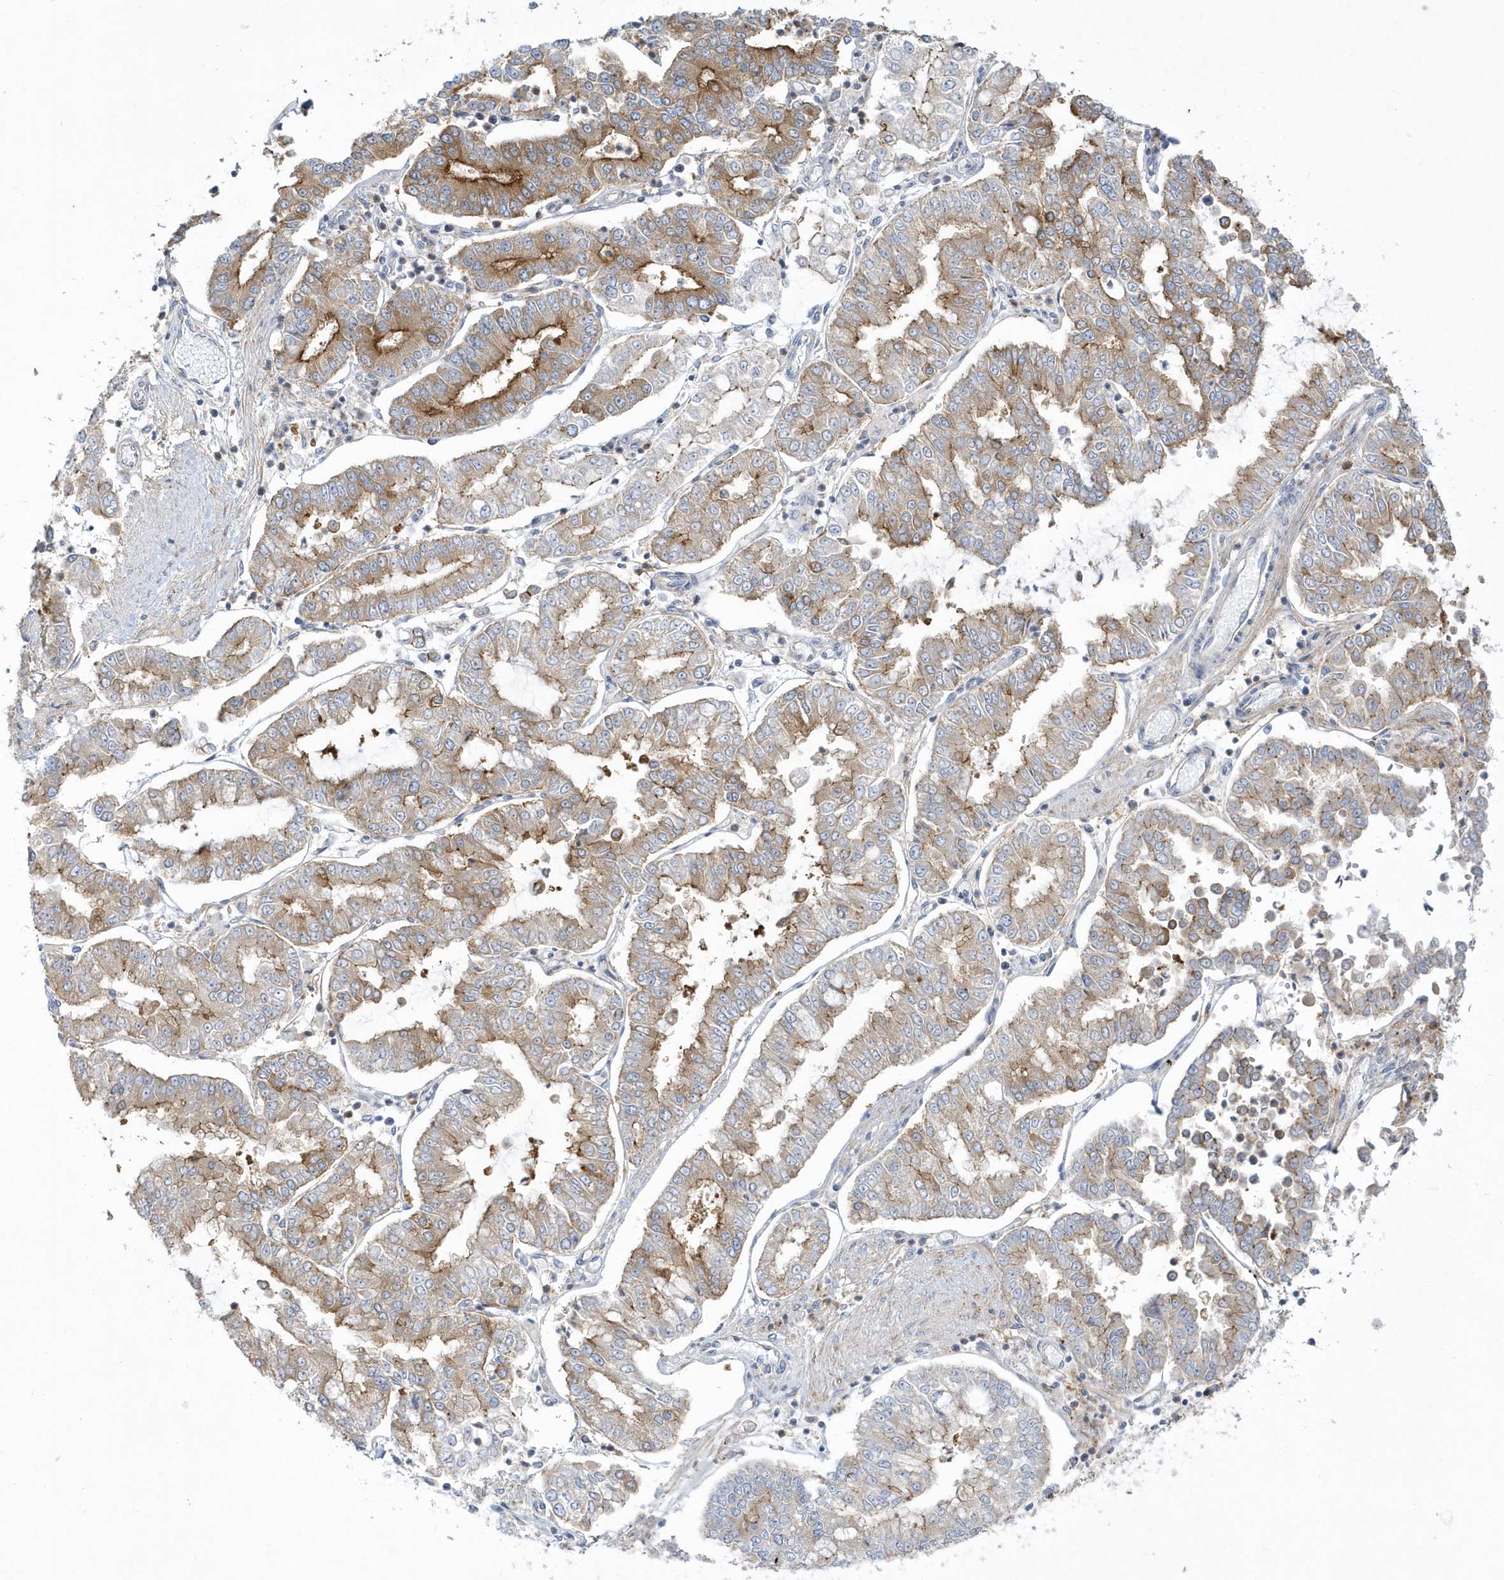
{"staining": {"intensity": "moderate", "quantity": ">75%", "location": "cytoplasmic/membranous"}, "tissue": "stomach cancer", "cell_type": "Tumor cells", "image_type": "cancer", "snomed": [{"axis": "morphology", "description": "Adenocarcinoma, NOS"}, {"axis": "topography", "description": "Stomach"}], "caption": "Immunohistochemistry (DAB (3,3'-diaminobenzidine)) staining of human stomach adenocarcinoma exhibits moderate cytoplasmic/membranous protein expression in approximately >75% of tumor cells.", "gene": "DNAJC18", "patient": {"sex": "male", "age": 76}}